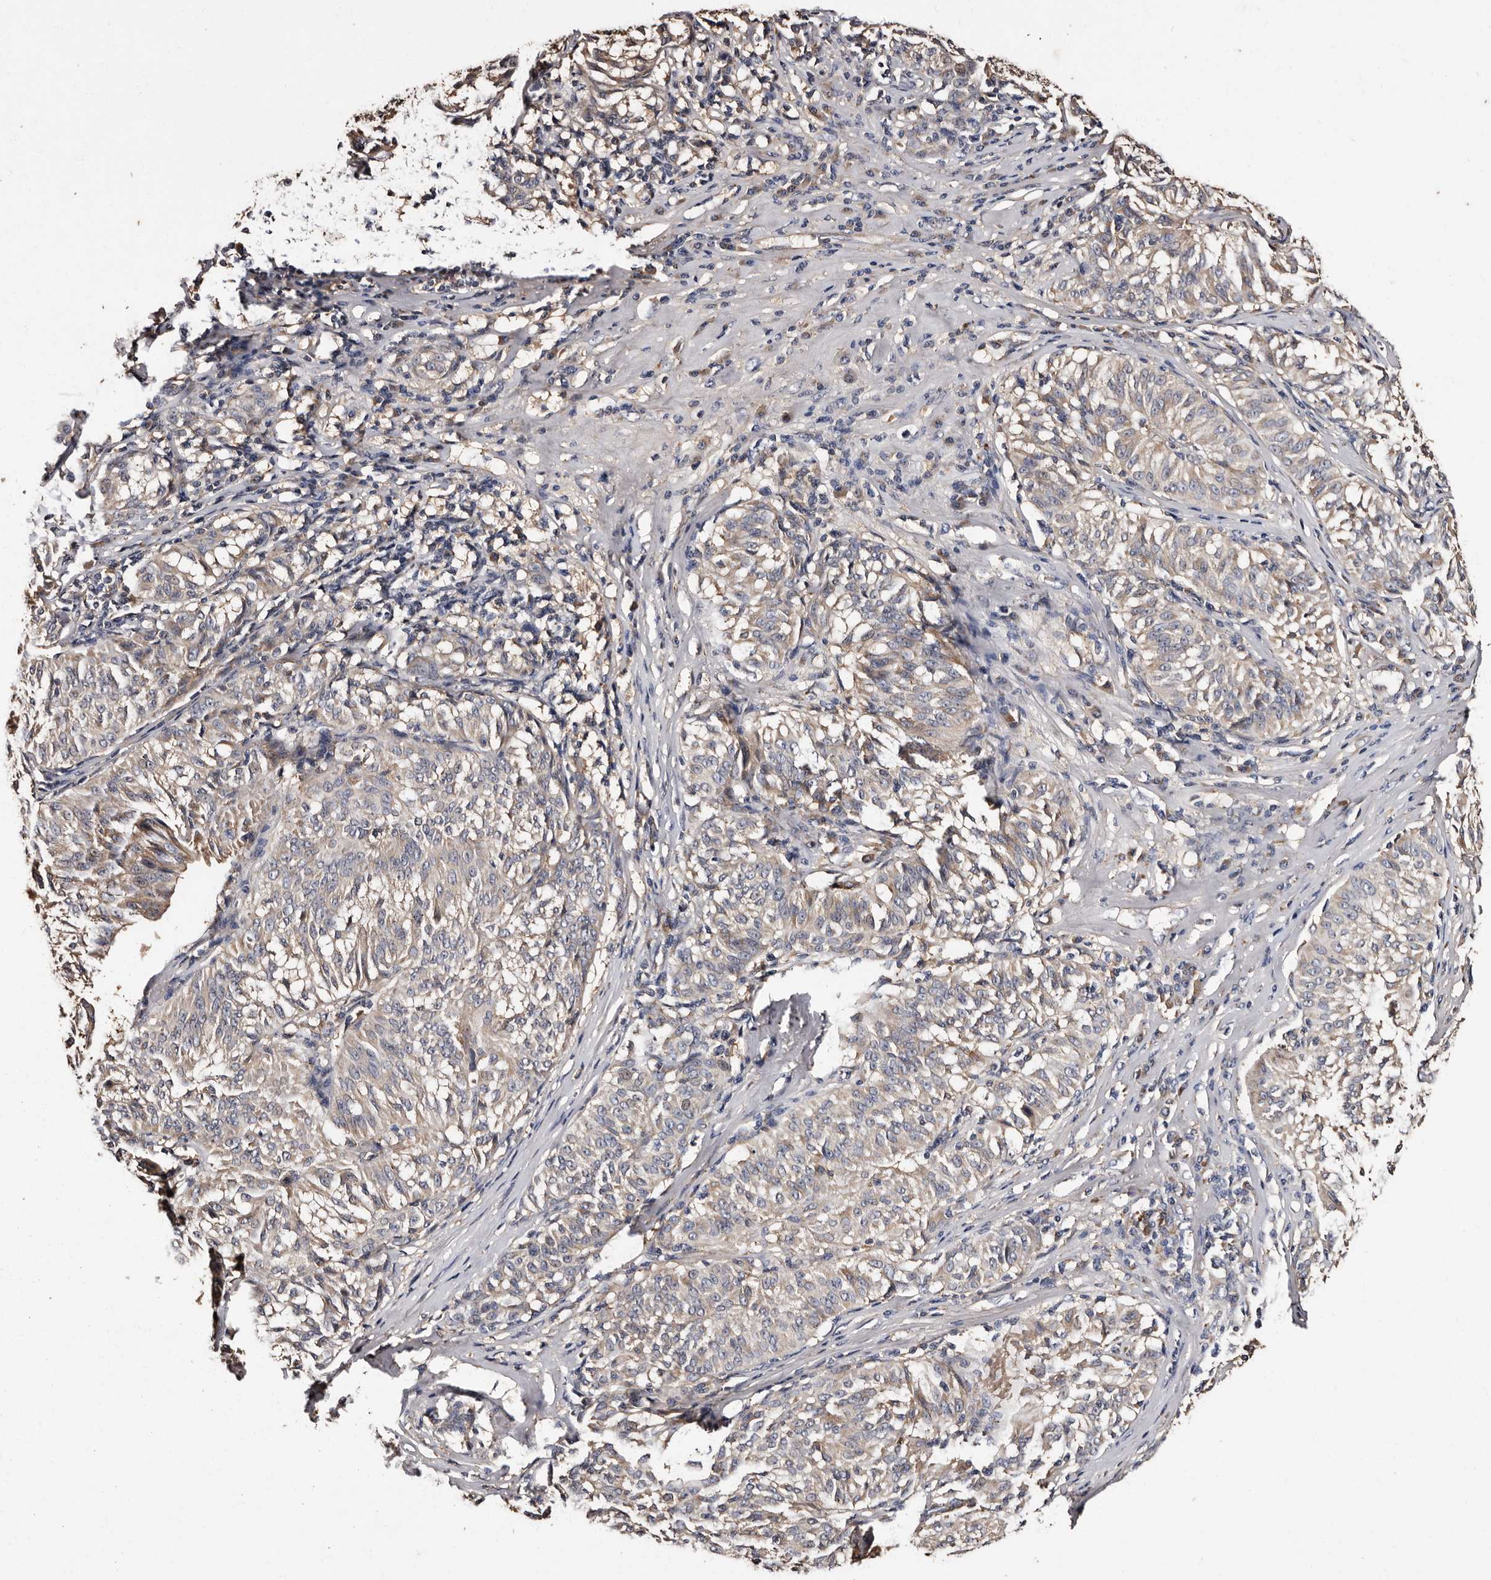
{"staining": {"intensity": "weak", "quantity": "<25%", "location": "cytoplasmic/membranous"}, "tissue": "melanoma", "cell_type": "Tumor cells", "image_type": "cancer", "snomed": [{"axis": "morphology", "description": "Malignant melanoma, NOS"}, {"axis": "topography", "description": "Skin"}], "caption": "Tumor cells show no significant protein expression in malignant melanoma.", "gene": "ADCK5", "patient": {"sex": "female", "age": 72}}